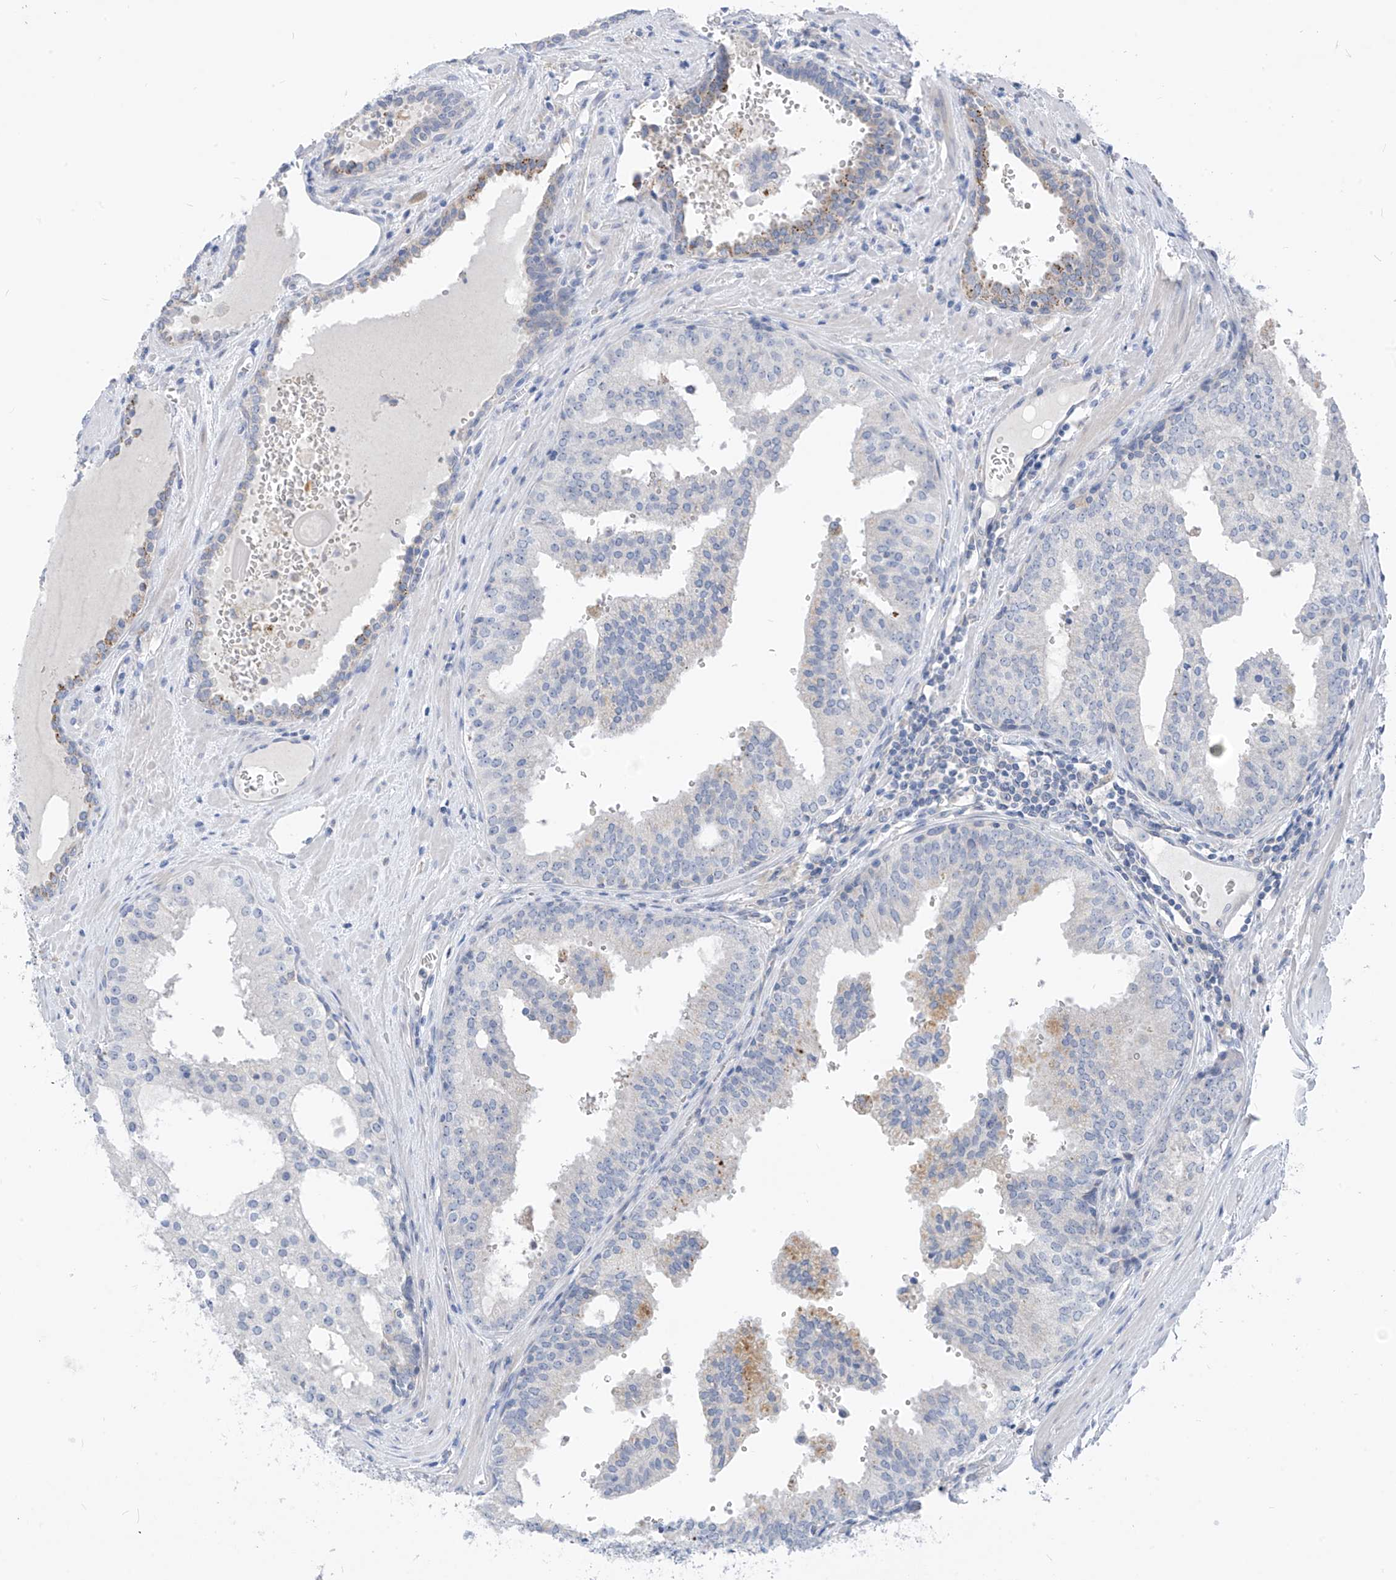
{"staining": {"intensity": "negative", "quantity": "none", "location": "none"}, "tissue": "prostate cancer", "cell_type": "Tumor cells", "image_type": "cancer", "snomed": [{"axis": "morphology", "description": "Adenocarcinoma, High grade"}, {"axis": "topography", "description": "Prostate"}], "caption": "Immunohistochemical staining of prostate cancer (high-grade adenocarcinoma) demonstrates no significant staining in tumor cells.", "gene": "LDAH", "patient": {"sex": "male", "age": 68}}